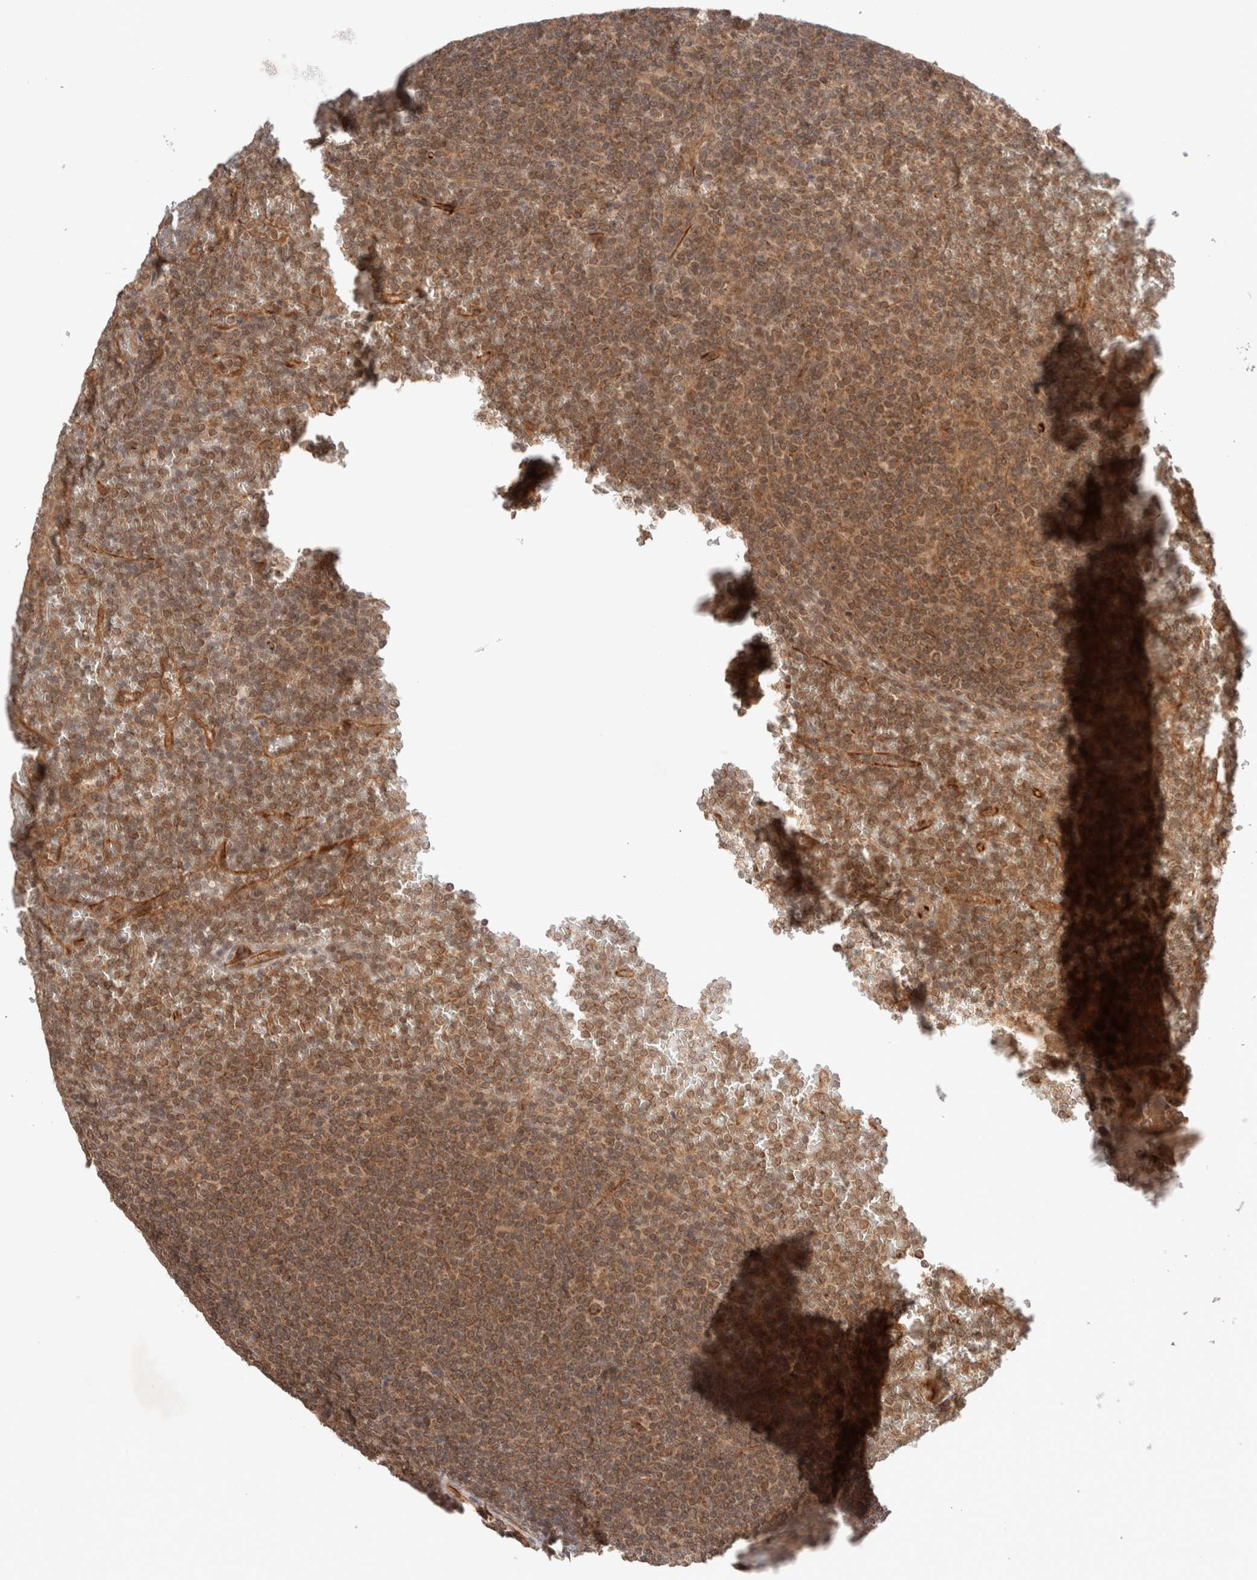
{"staining": {"intensity": "moderate", "quantity": ">75%", "location": "cytoplasmic/membranous,nuclear"}, "tissue": "lymphoma", "cell_type": "Tumor cells", "image_type": "cancer", "snomed": [{"axis": "morphology", "description": "Malignant lymphoma, non-Hodgkin's type, Low grade"}, {"axis": "topography", "description": "Spleen"}], "caption": "Approximately >75% of tumor cells in human lymphoma display moderate cytoplasmic/membranous and nuclear protein expression as visualized by brown immunohistochemical staining.", "gene": "SIKE1", "patient": {"sex": "female", "age": 19}}